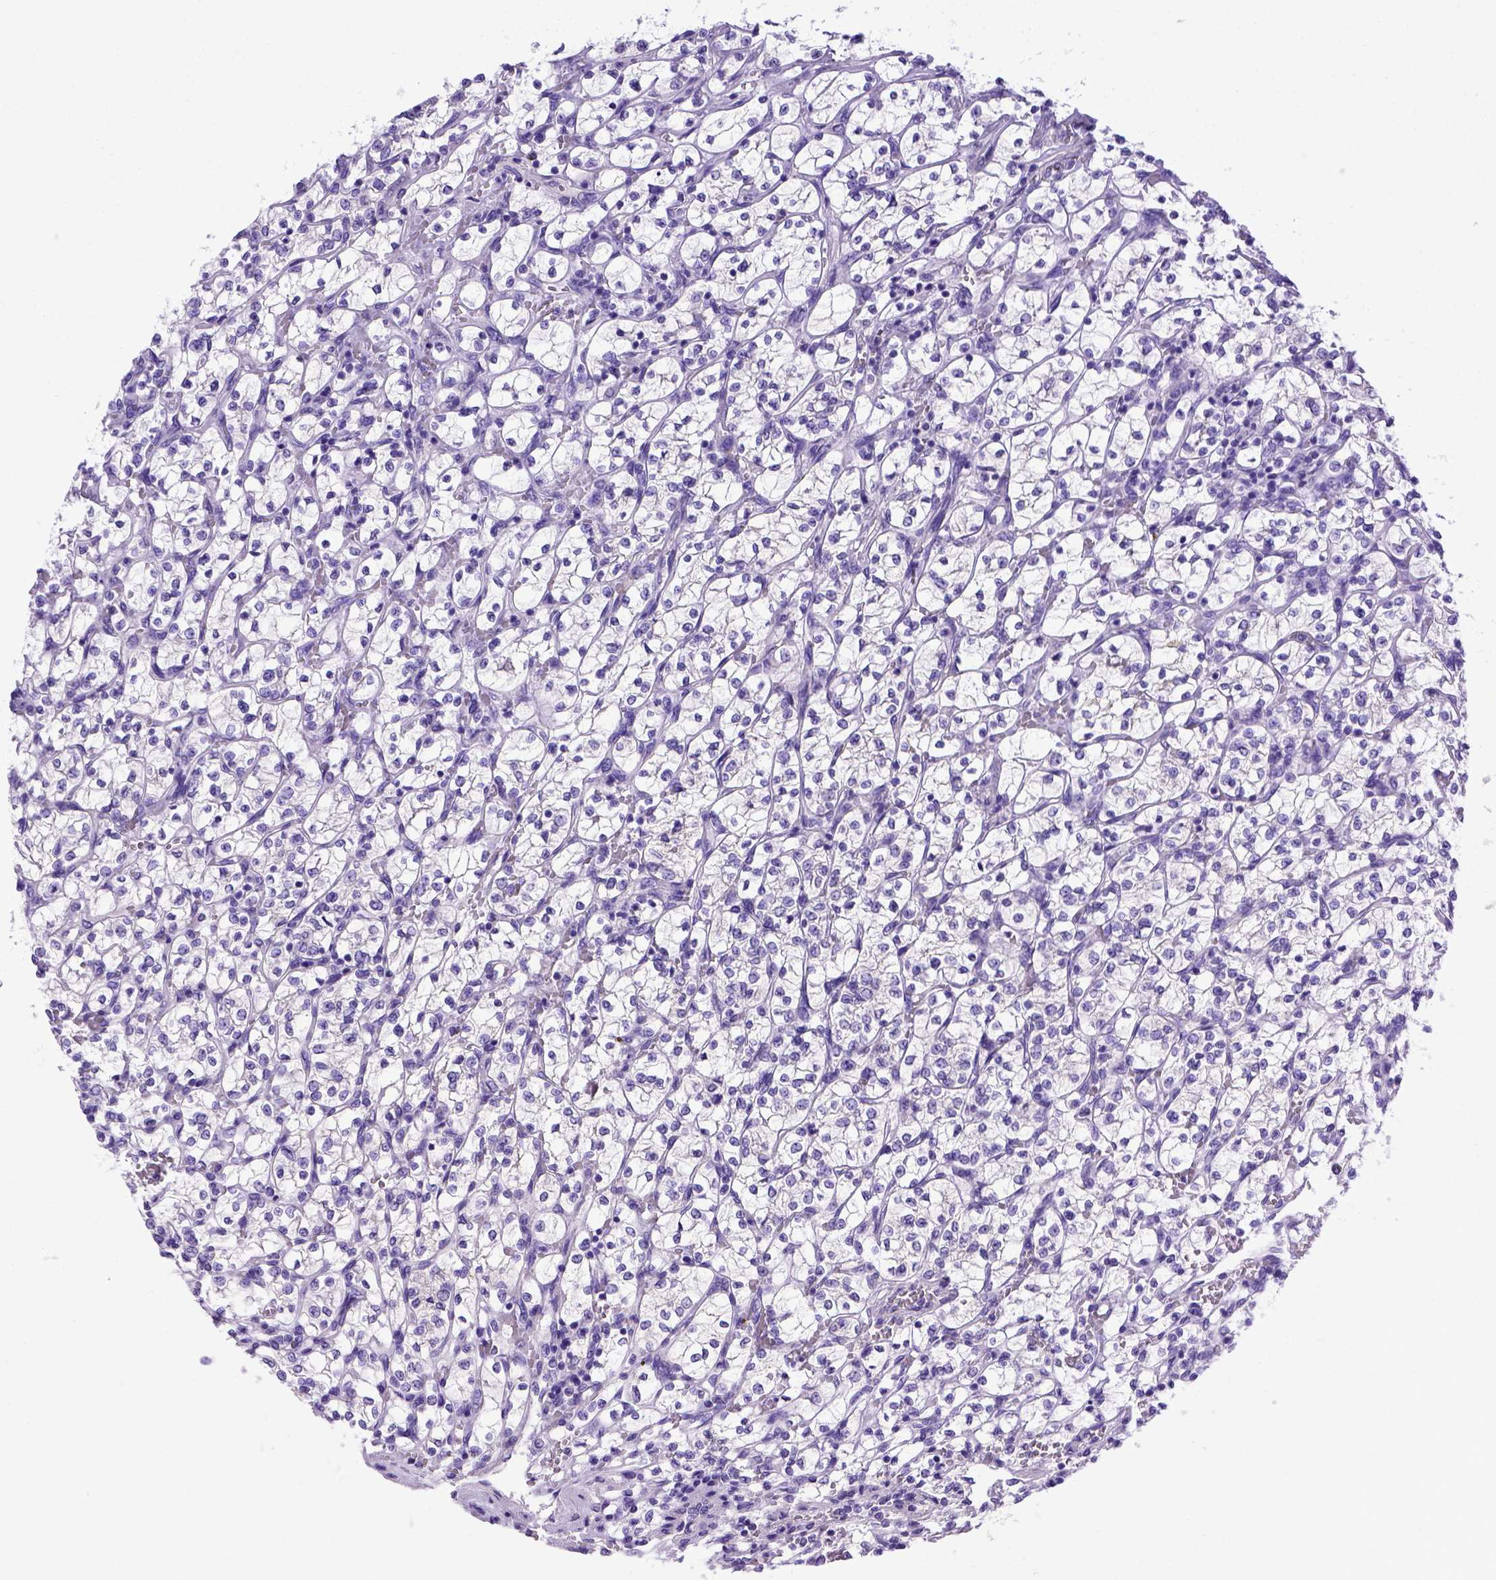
{"staining": {"intensity": "negative", "quantity": "none", "location": "none"}, "tissue": "renal cancer", "cell_type": "Tumor cells", "image_type": "cancer", "snomed": [{"axis": "morphology", "description": "Adenocarcinoma, NOS"}, {"axis": "topography", "description": "Kidney"}], "caption": "This is a micrograph of IHC staining of renal cancer (adenocarcinoma), which shows no staining in tumor cells. (IHC, brightfield microscopy, high magnification).", "gene": "PTGES", "patient": {"sex": "female", "age": 64}}